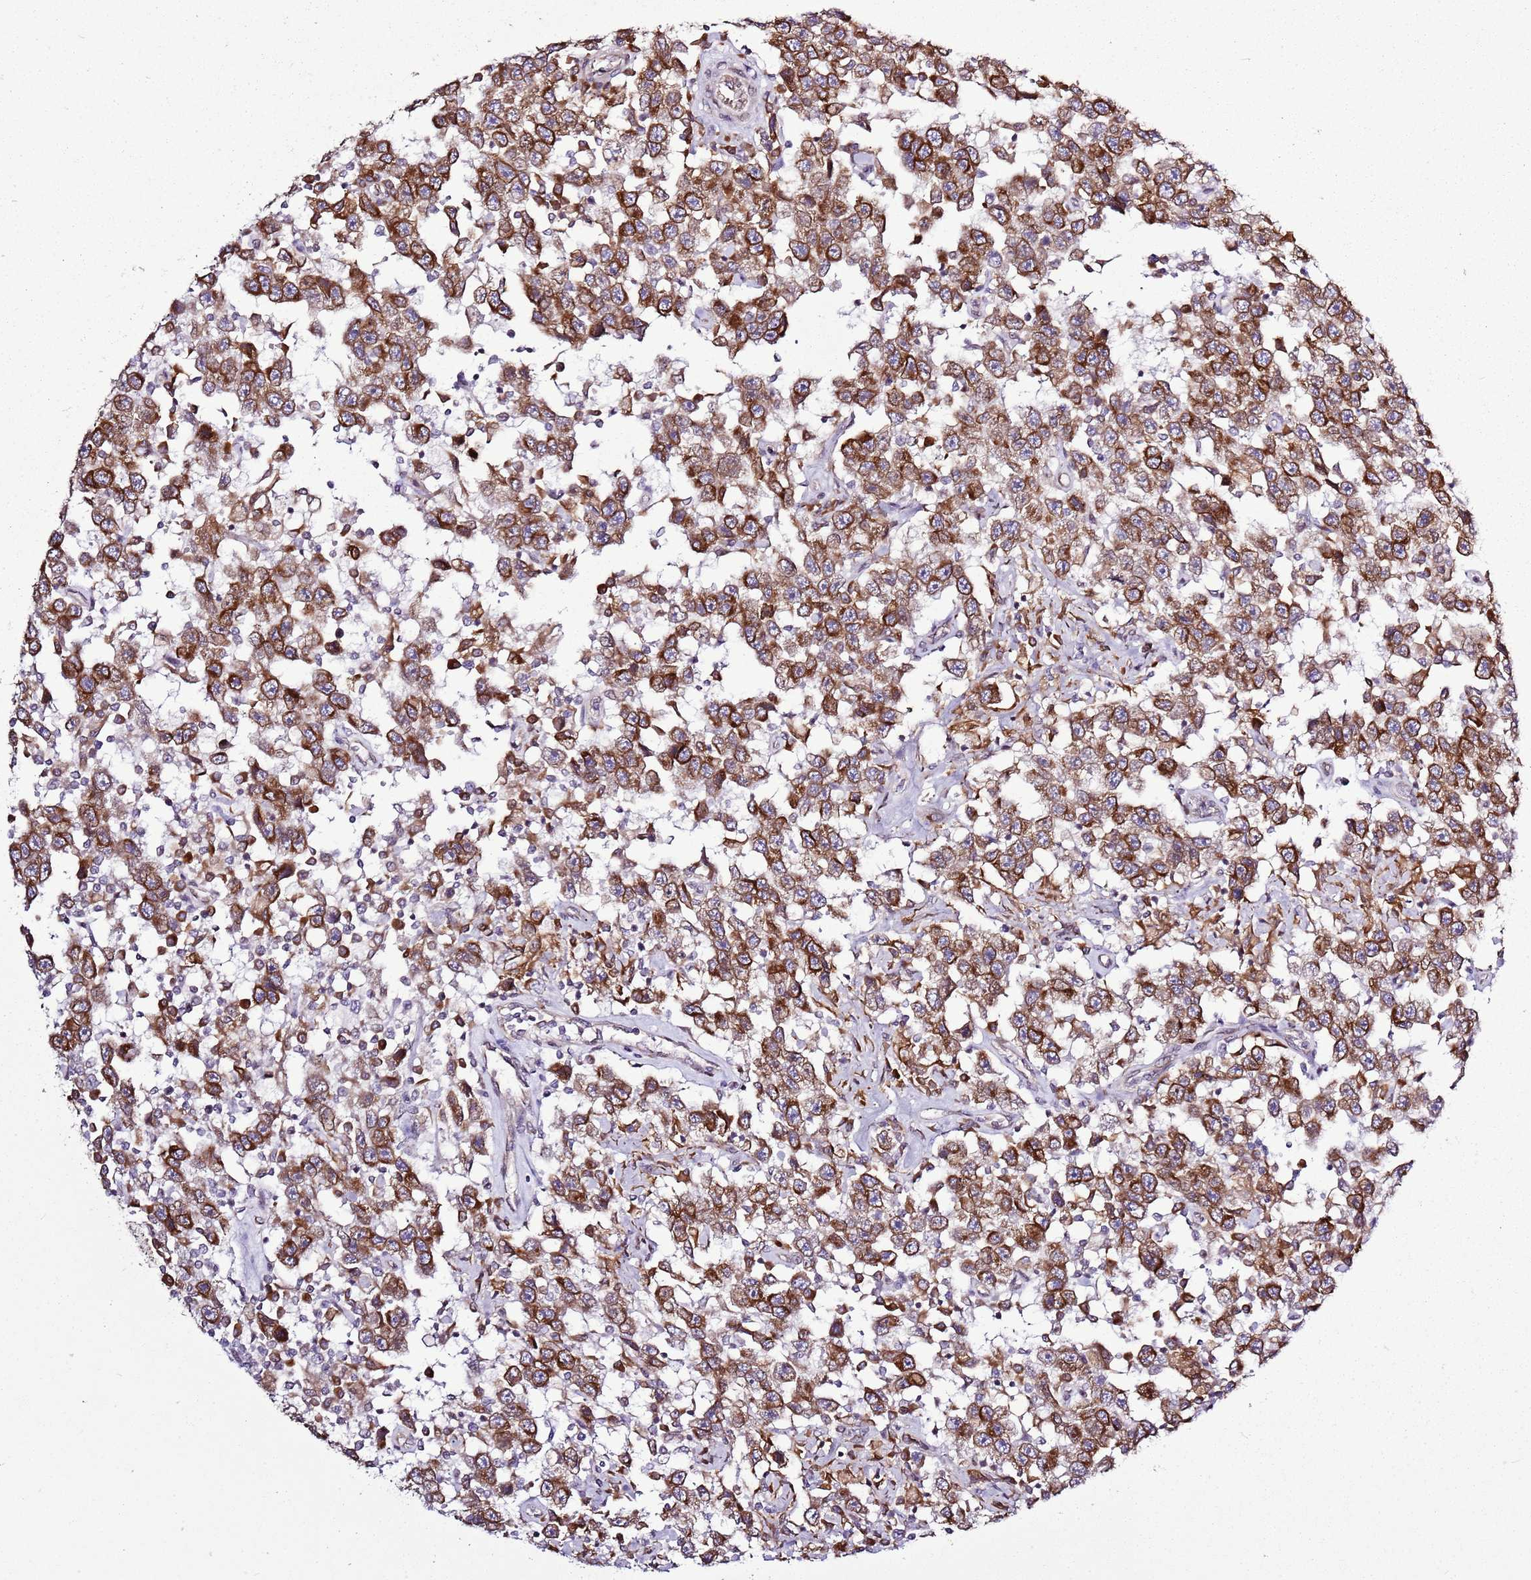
{"staining": {"intensity": "strong", "quantity": ">75%", "location": "cytoplasmic/membranous"}, "tissue": "testis cancer", "cell_type": "Tumor cells", "image_type": "cancer", "snomed": [{"axis": "morphology", "description": "Seminoma, NOS"}, {"axis": "topography", "description": "Testis"}], "caption": "Protein staining demonstrates strong cytoplasmic/membranous staining in approximately >75% of tumor cells in seminoma (testis).", "gene": "TMED10", "patient": {"sex": "male", "age": 41}}